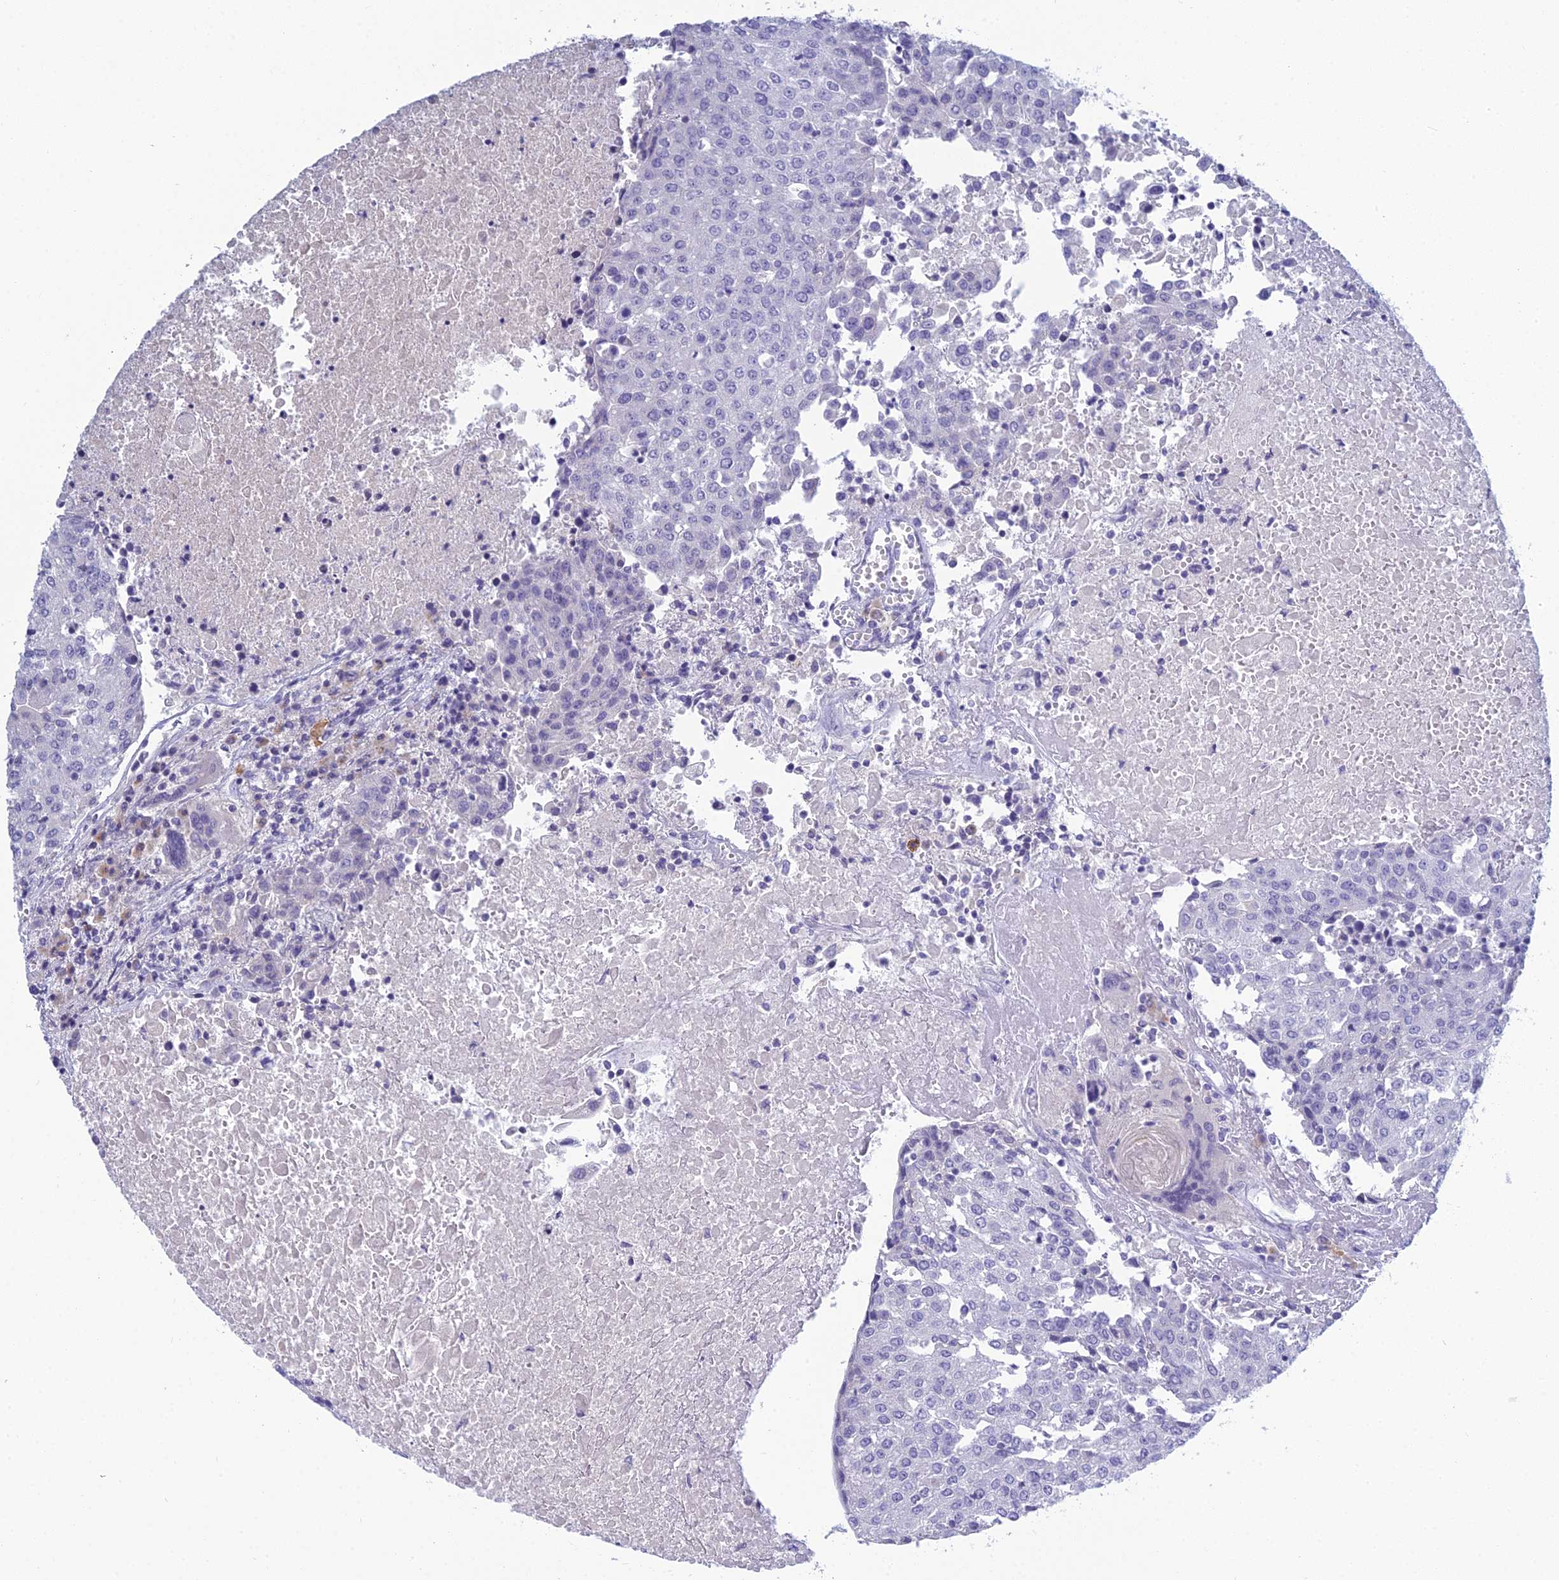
{"staining": {"intensity": "negative", "quantity": "none", "location": "none"}, "tissue": "urothelial cancer", "cell_type": "Tumor cells", "image_type": "cancer", "snomed": [{"axis": "morphology", "description": "Urothelial carcinoma, High grade"}, {"axis": "topography", "description": "Urinary bladder"}], "caption": "A histopathology image of human urothelial cancer is negative for staining in tumor cells.", "gene": "MUC13", "patient": {"sex": "female", "age": 85}}